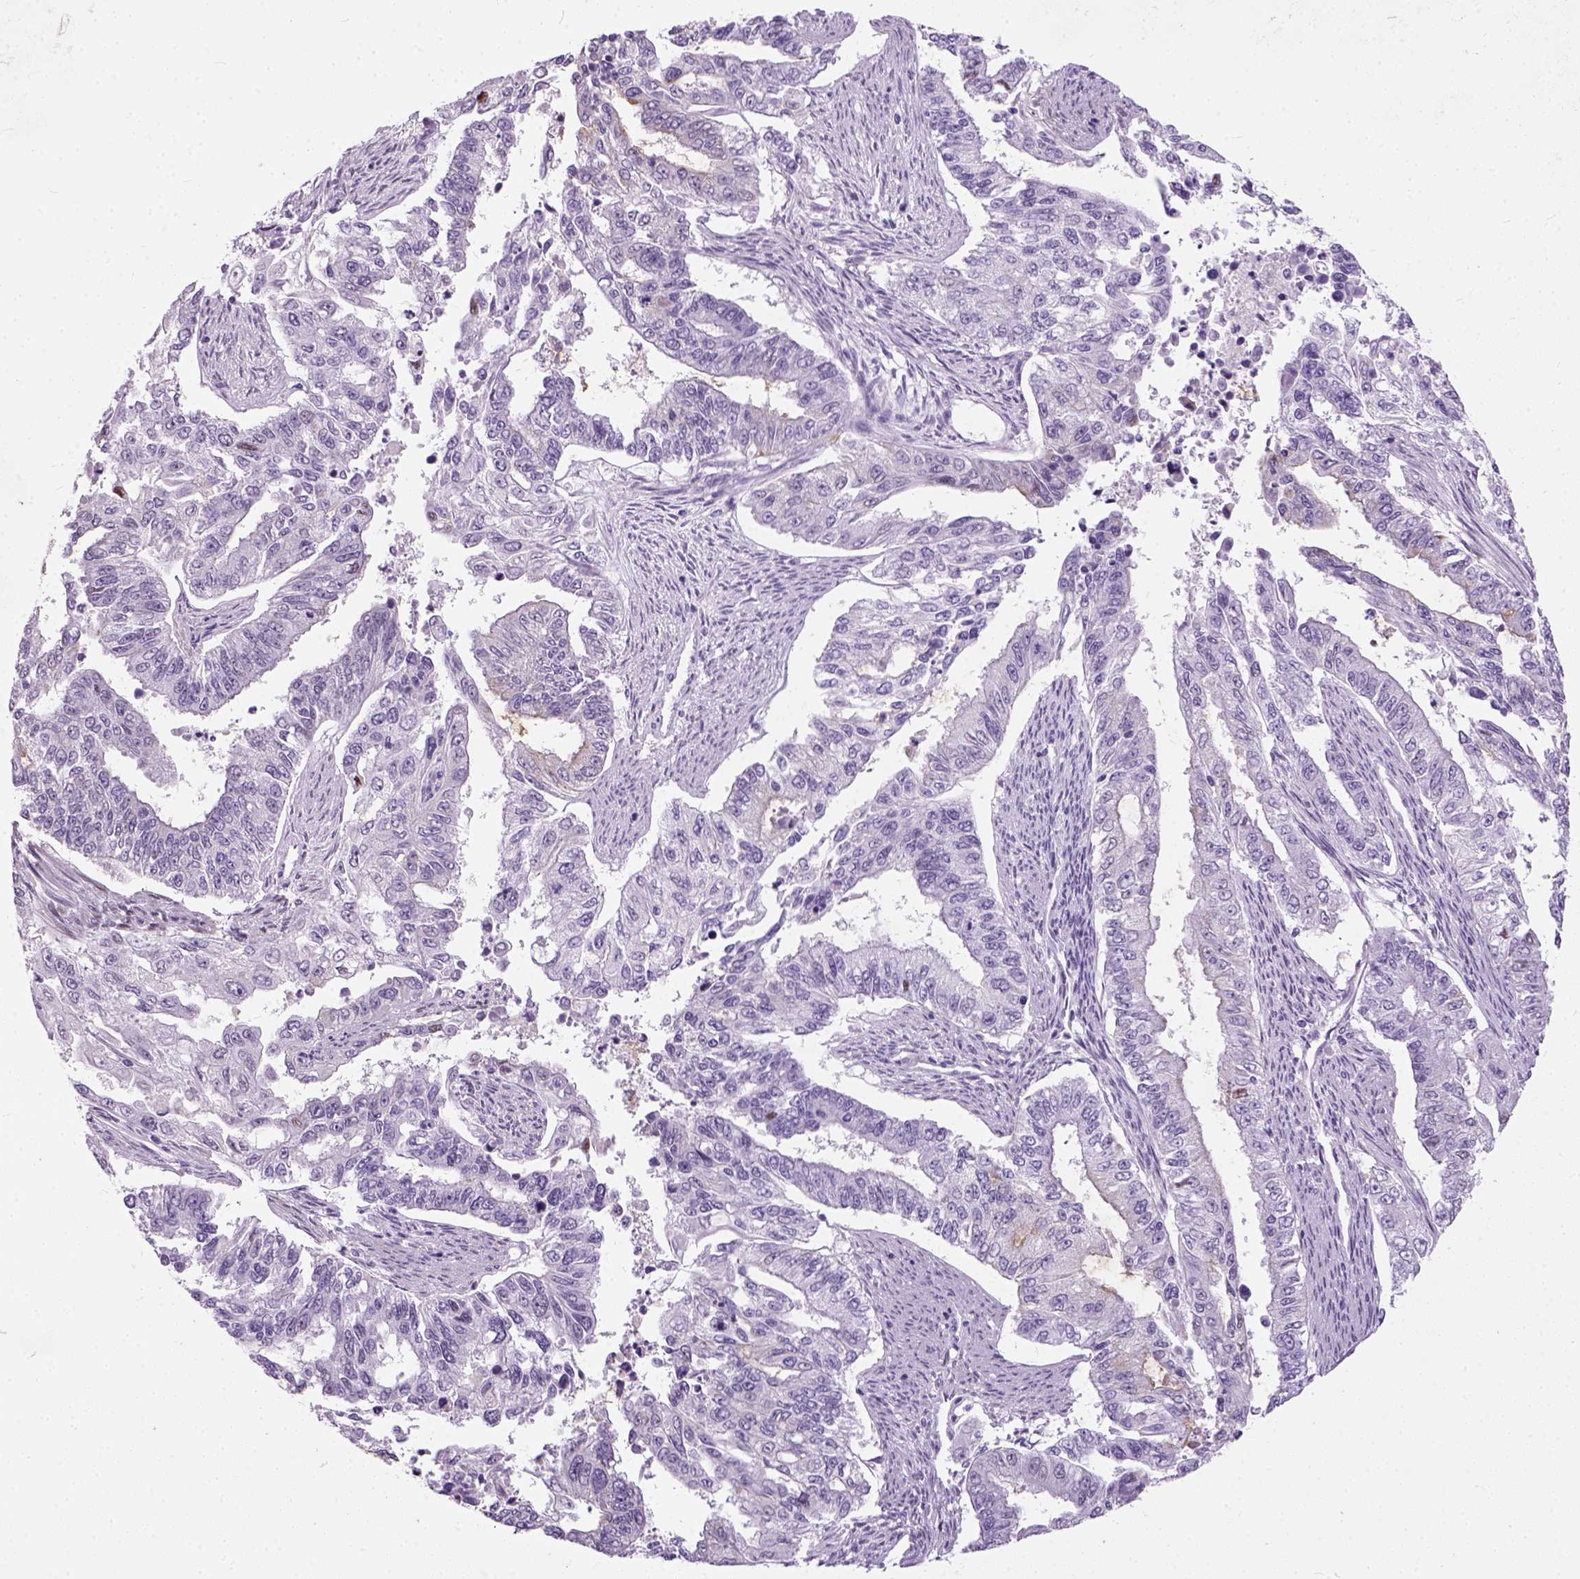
{"staining": {"intensity": "negative", "quantity": "none", "location": "none"}, "tissue": "endometrial cancer", "cell_type": "Tumor cells", "image_type": "cancer", "snomed": [{"axis": "morphology", "description": "Adenocarcinoma, NOS"}, {"axis": "topography", "description": "Uterus"}], "caption": "Endometrial cancer stained for a protein using immunohistochemistry demonstrates no expression tumor cells.", "gene": "AXDND1", "patient": {"sex": "female", "age": 59}}